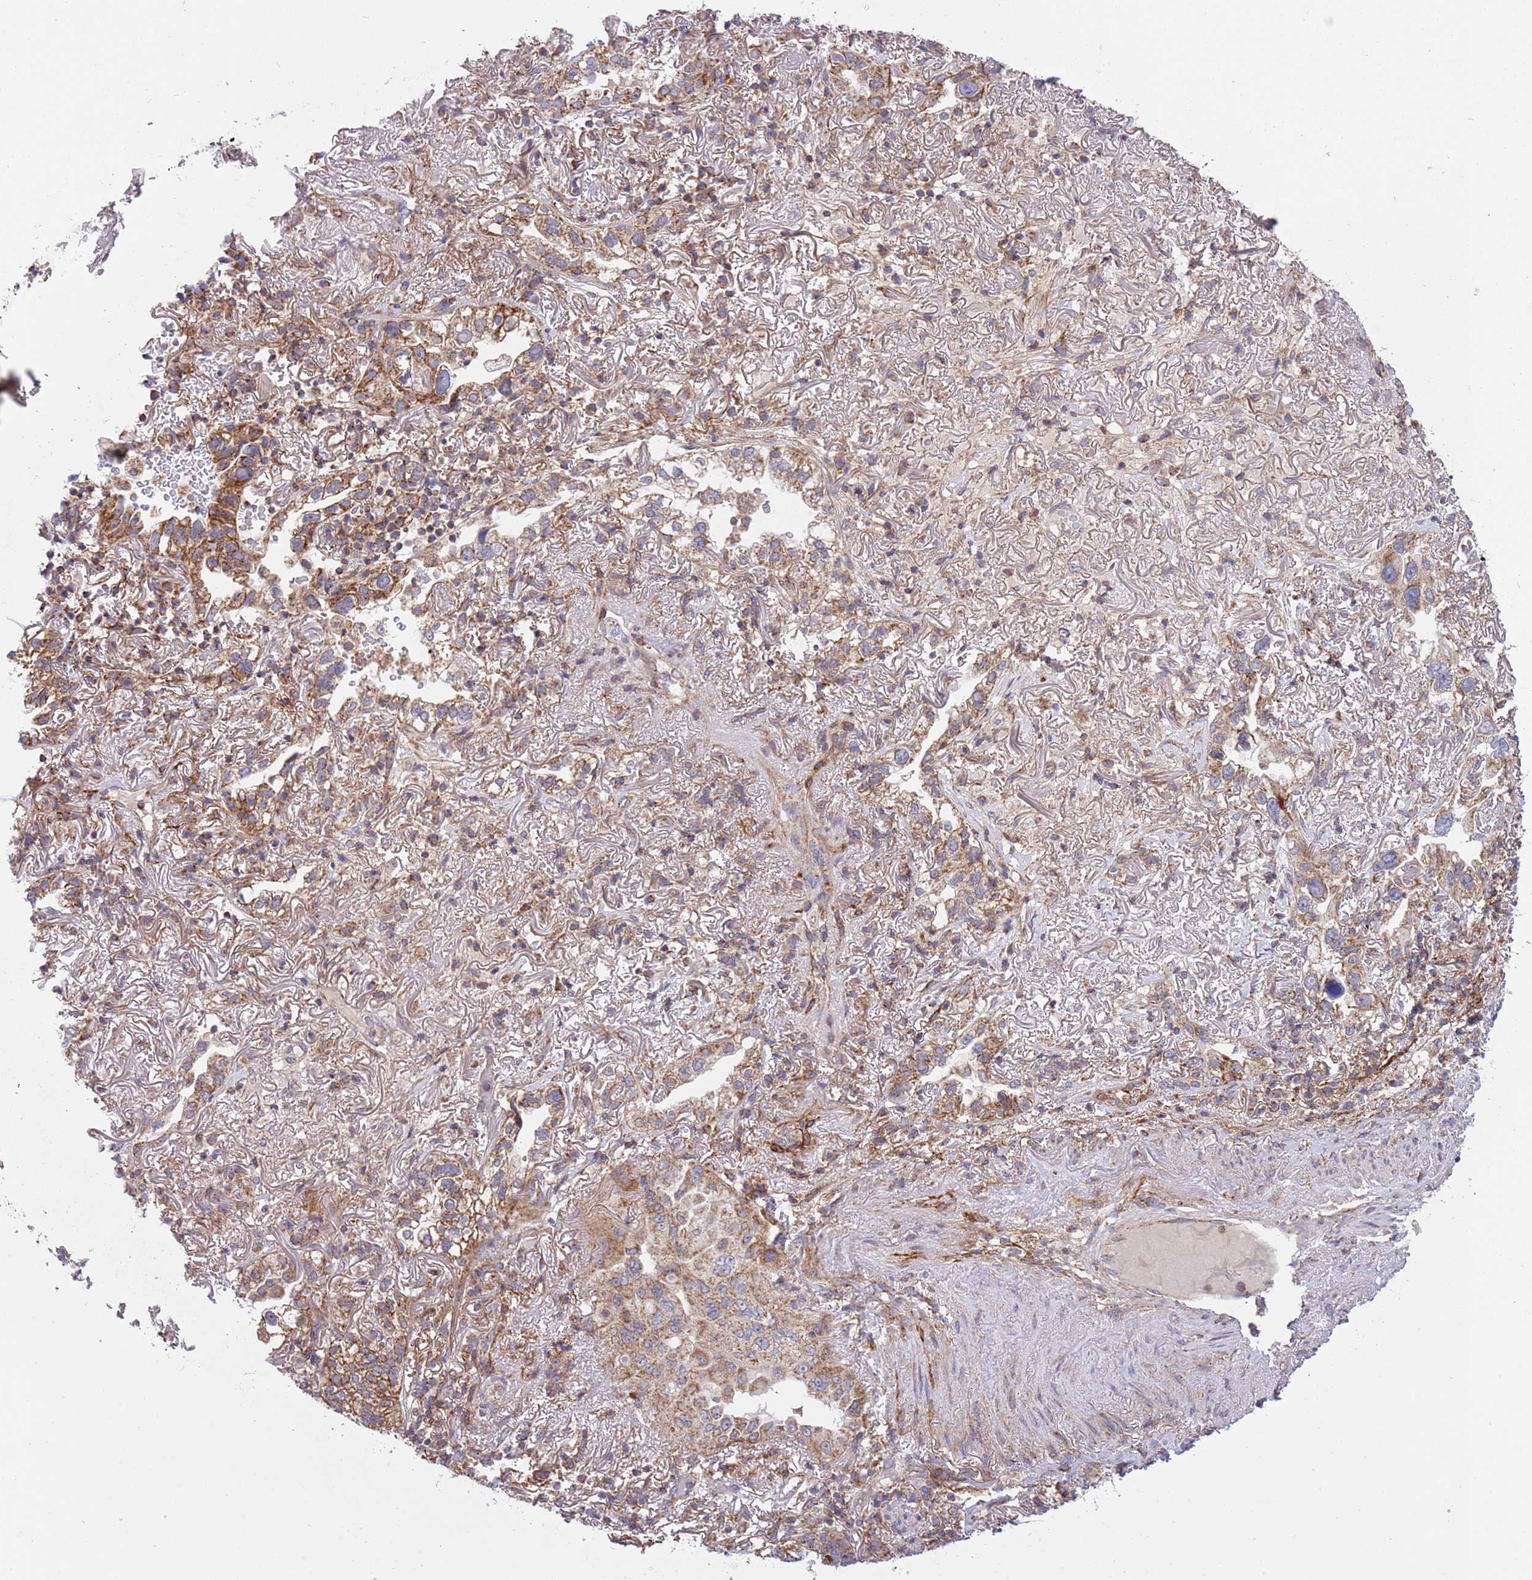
{"staining": {"intensity": "moderate", "quantity": ">75%", "location": "cytoplasmic/membranous"}, "tissue": "lung cancer", "cell_type": "Tumor cells", "image_type": "cancer", "snomed": [{"axis": "morphology", "description": "Adenocarcinoma, NOS"}, {"axis": "topography", "description": "Lung"}], "caption": "The histopathology image exhibits a brown stain indicating the presence of a protein in the cytoplasmic/membranous of tumor cells in lung cancer (adenocarcinoma). The protein of interest is shown in brown color, while the nuclei are stained blue.", "gene": "IRS4", "patient": {"sex": "female", "age": 69}}